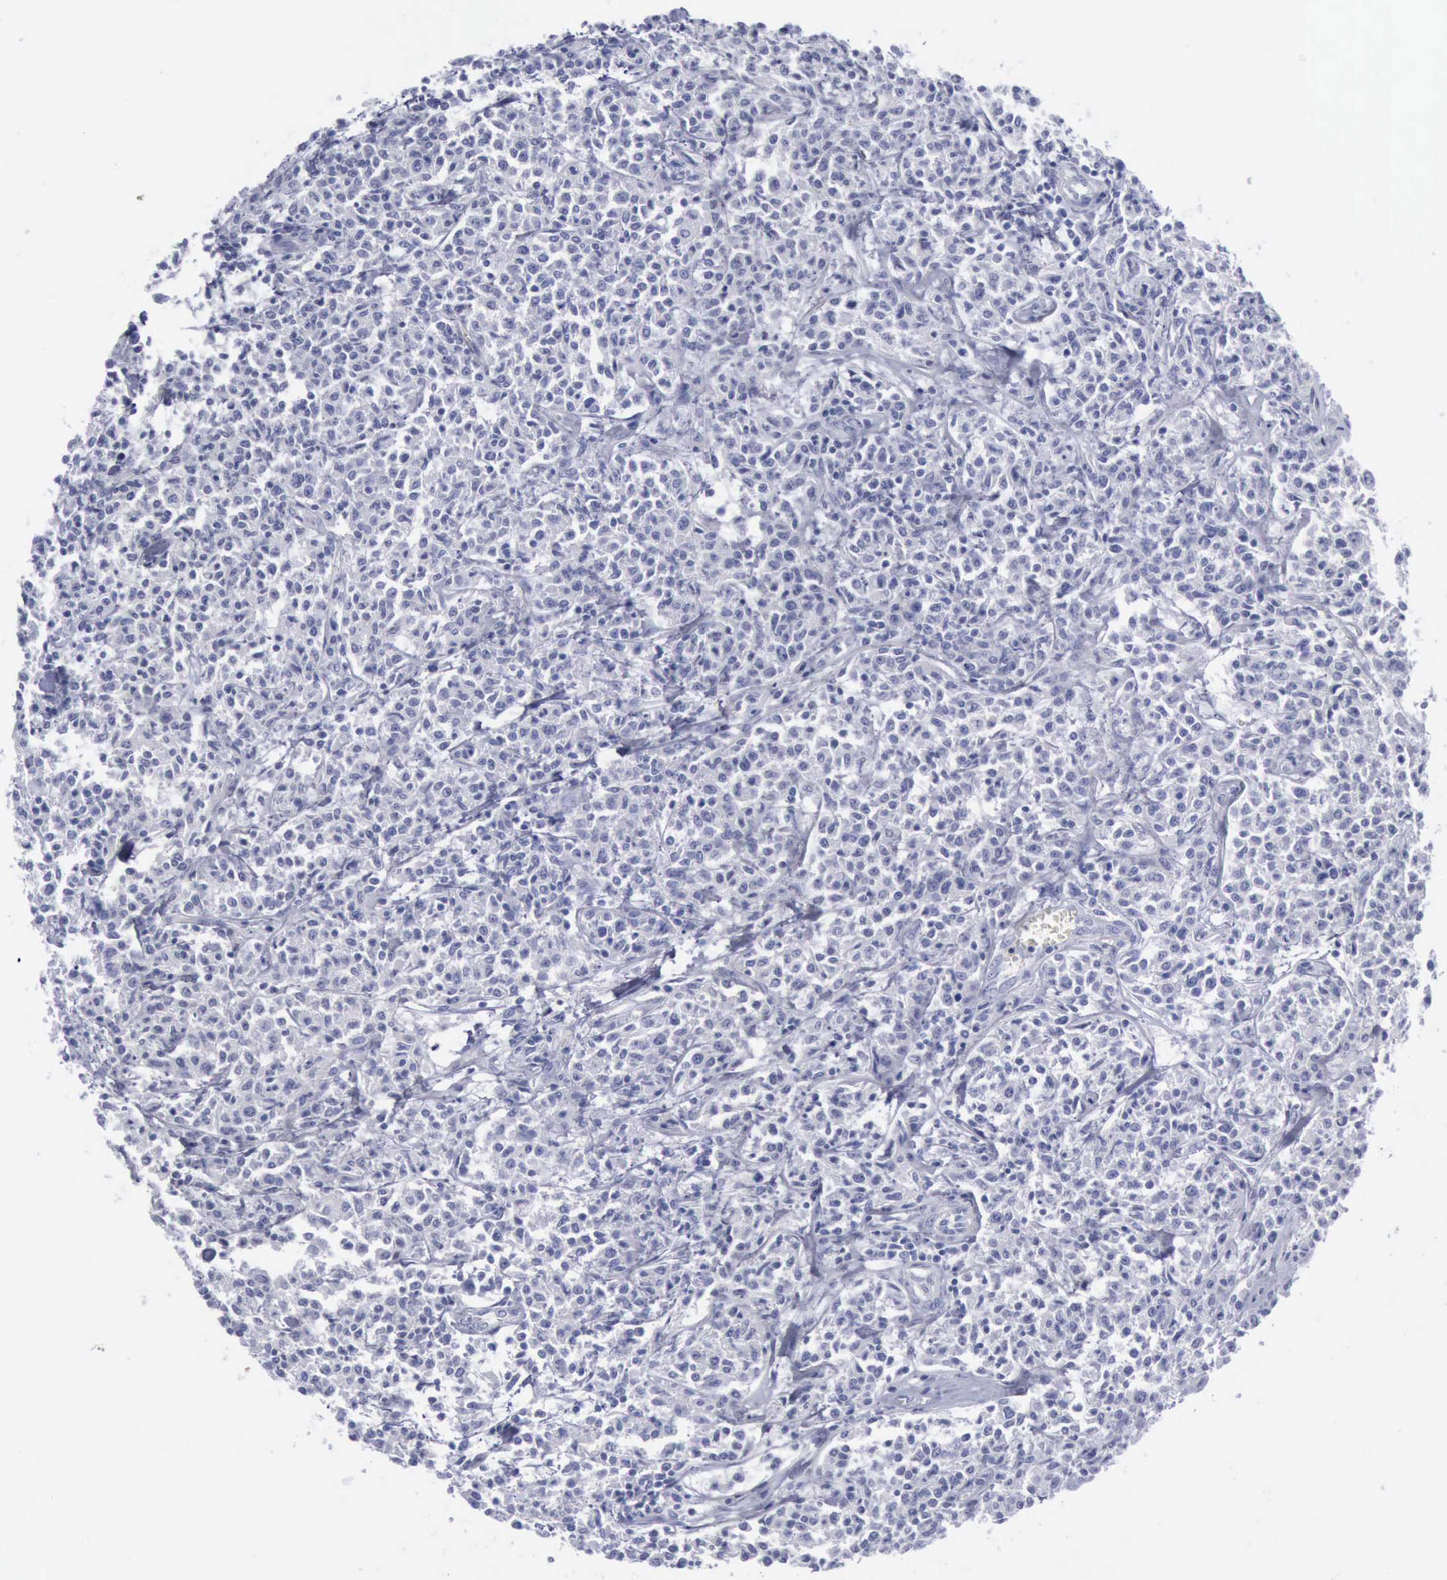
{"staining": {"intensity": "negative", "quantity": "none", "location": "none"}, "tissue": "lymphoma", "cell_type": "Tumor cells", "image_type": "cancer", "snomed": [{"axis": "morphology", "description": "Malignant lymphoma, non-Hodgkin's type, Low grade"}, {"axis": "topography", "description": "Small intestine"}], "caption": "Micrograph shows no protein positivity in tumor cells of lymphoma tissue.", "gene": "KRT13", "patient": {"sex": "female", "age": 59}}